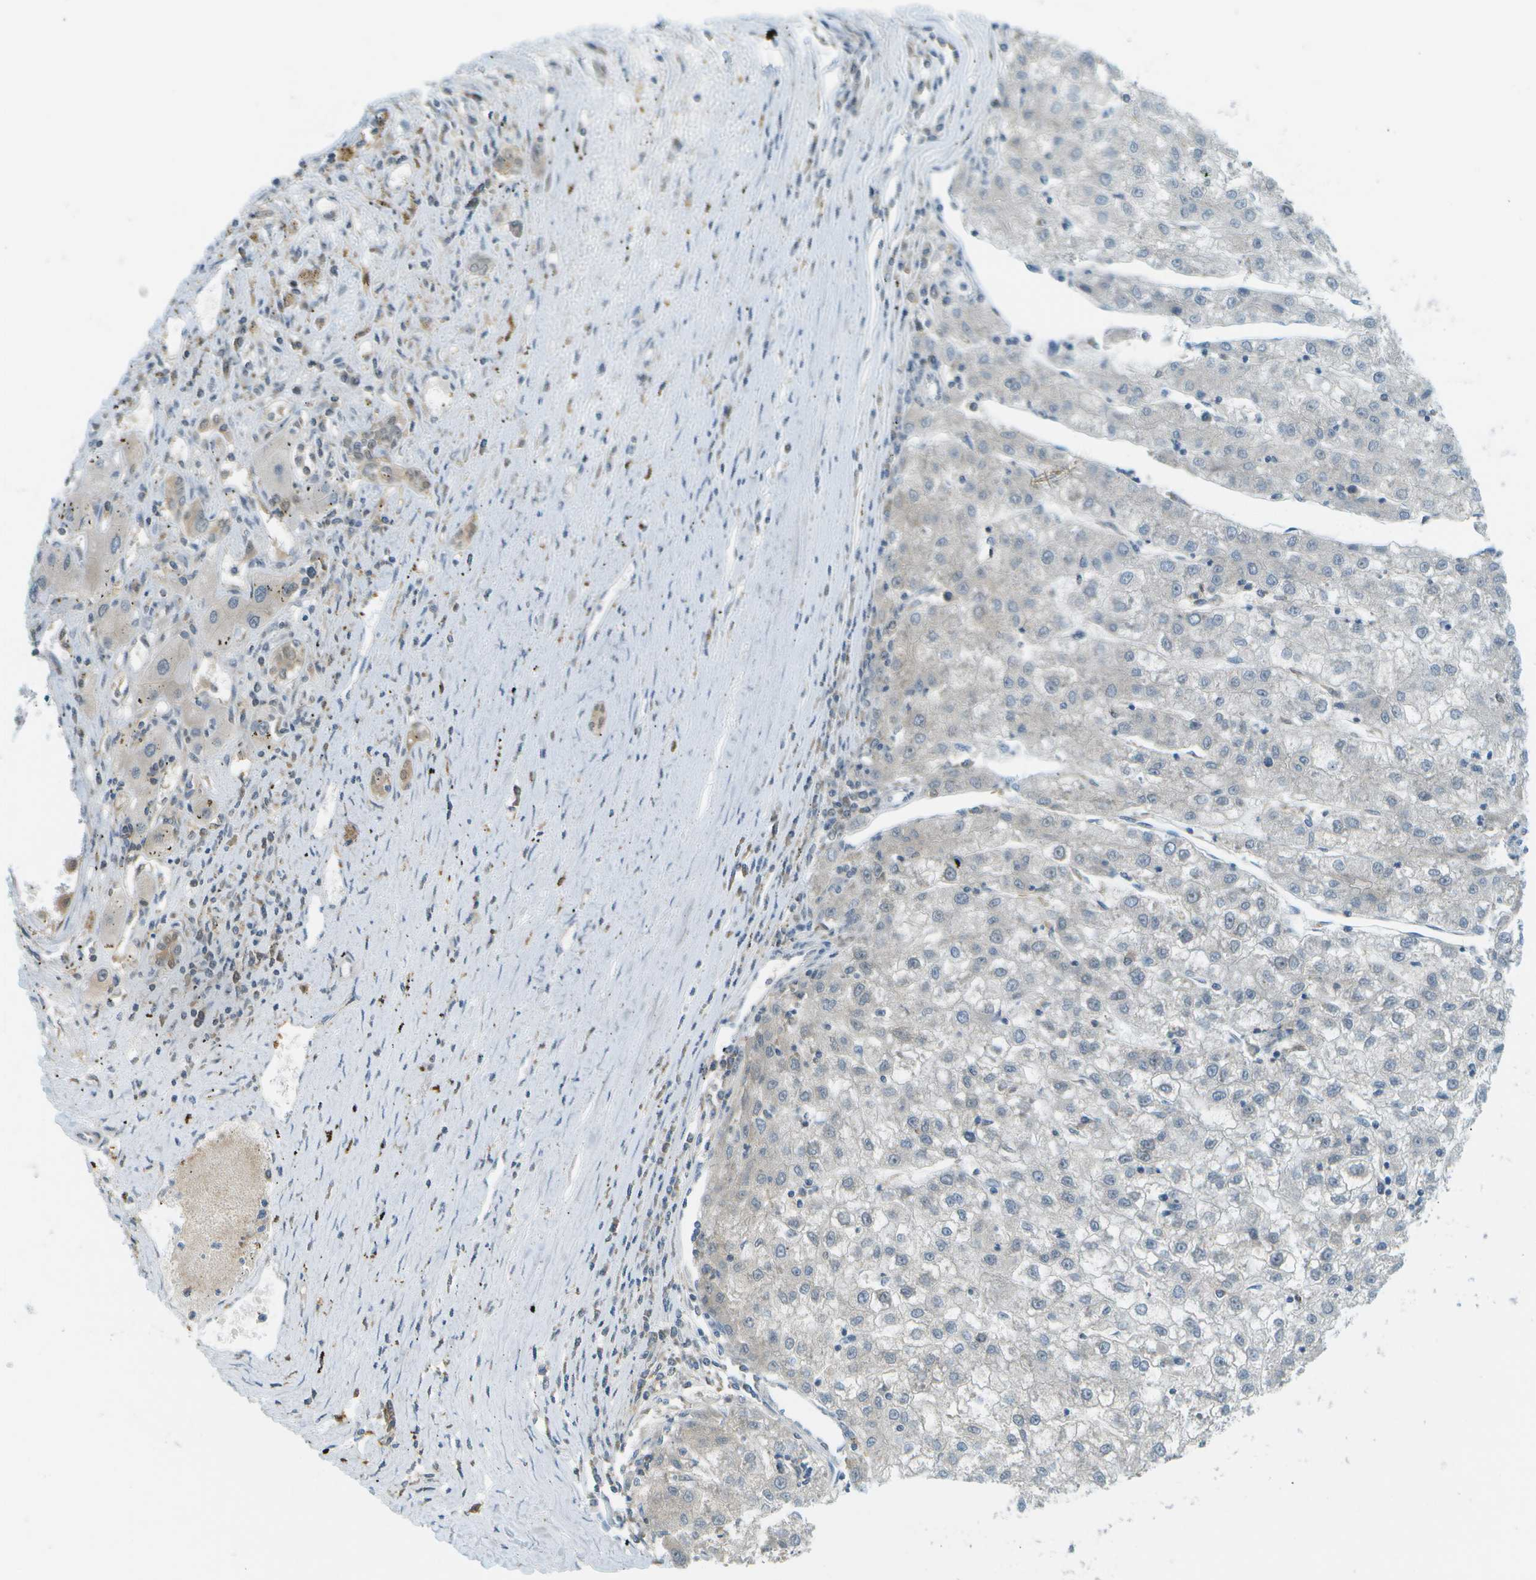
{"staining": {"intensity": "negative", "quantity": "none", "location": "none"}, "tissue": "liver cancer", "cell_type": "Tumor cells", "image_type": "cancer", "snomed": [{"axis": "morphology", "description": "Carcinoma, Hepatocellular, NOS"}, {"axis": "topography", "description": "Liver"}], "caption": "There is no significant expression in tumor cells of liver hepatocellular carcinoma.", "gene": "CDH23", "patient": {"sex": "male", "age": 72}}